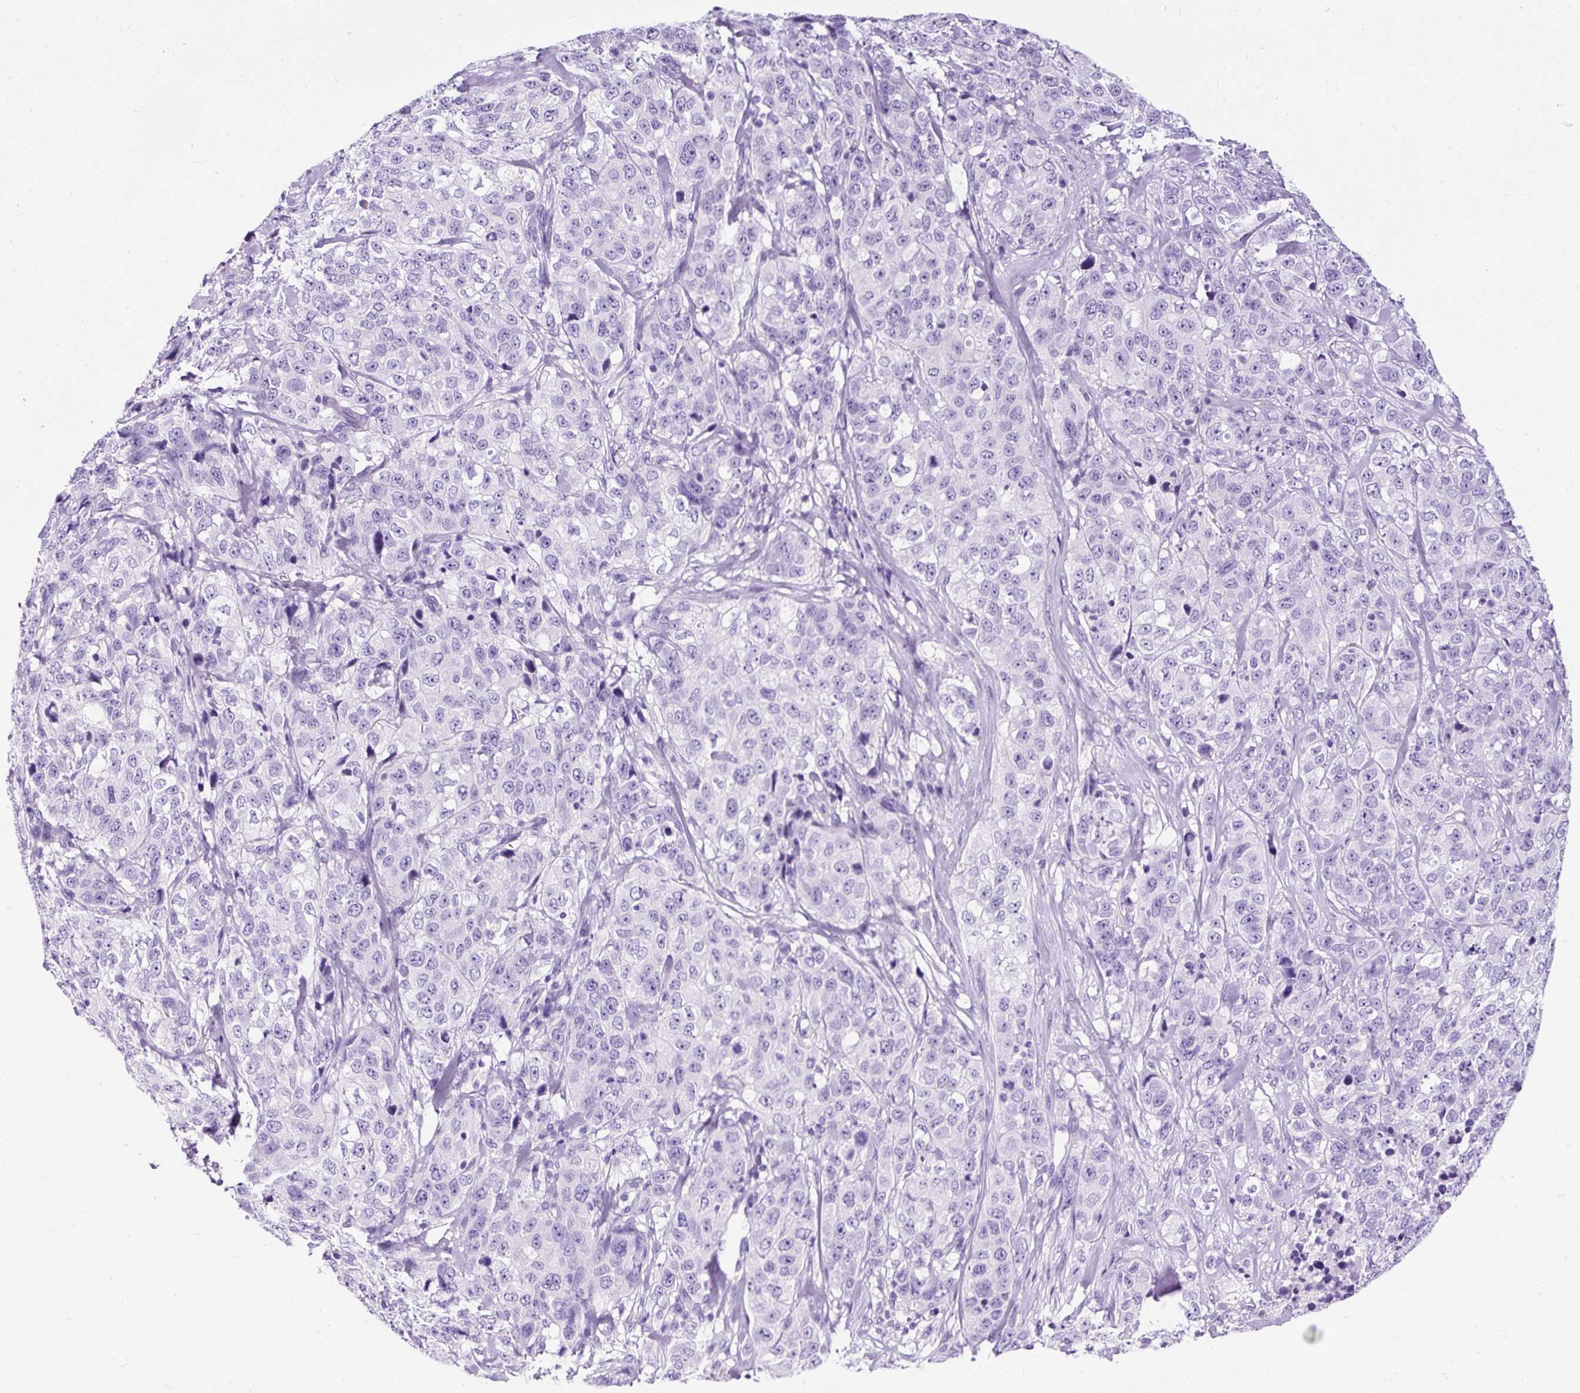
{"staining": {"intensity": "negative", "quantity": "none", "location": "none"}, "tissue": "stomach cancer", "cell_type": "Tumor cells", "image_type": "cancer", "snomed": [{"axis": "morphology", "description": "Adenocarcinoma, NOS"}, {"axis": "topography", "description": "Stomach"}], "caption": "A photomicrograph of stomach cancer (adenocarcinoma) stained for a protein displays no brown staining in tumor cells.", "gene": "STOX2", "patient": {"sex": "male", "age": 48}}